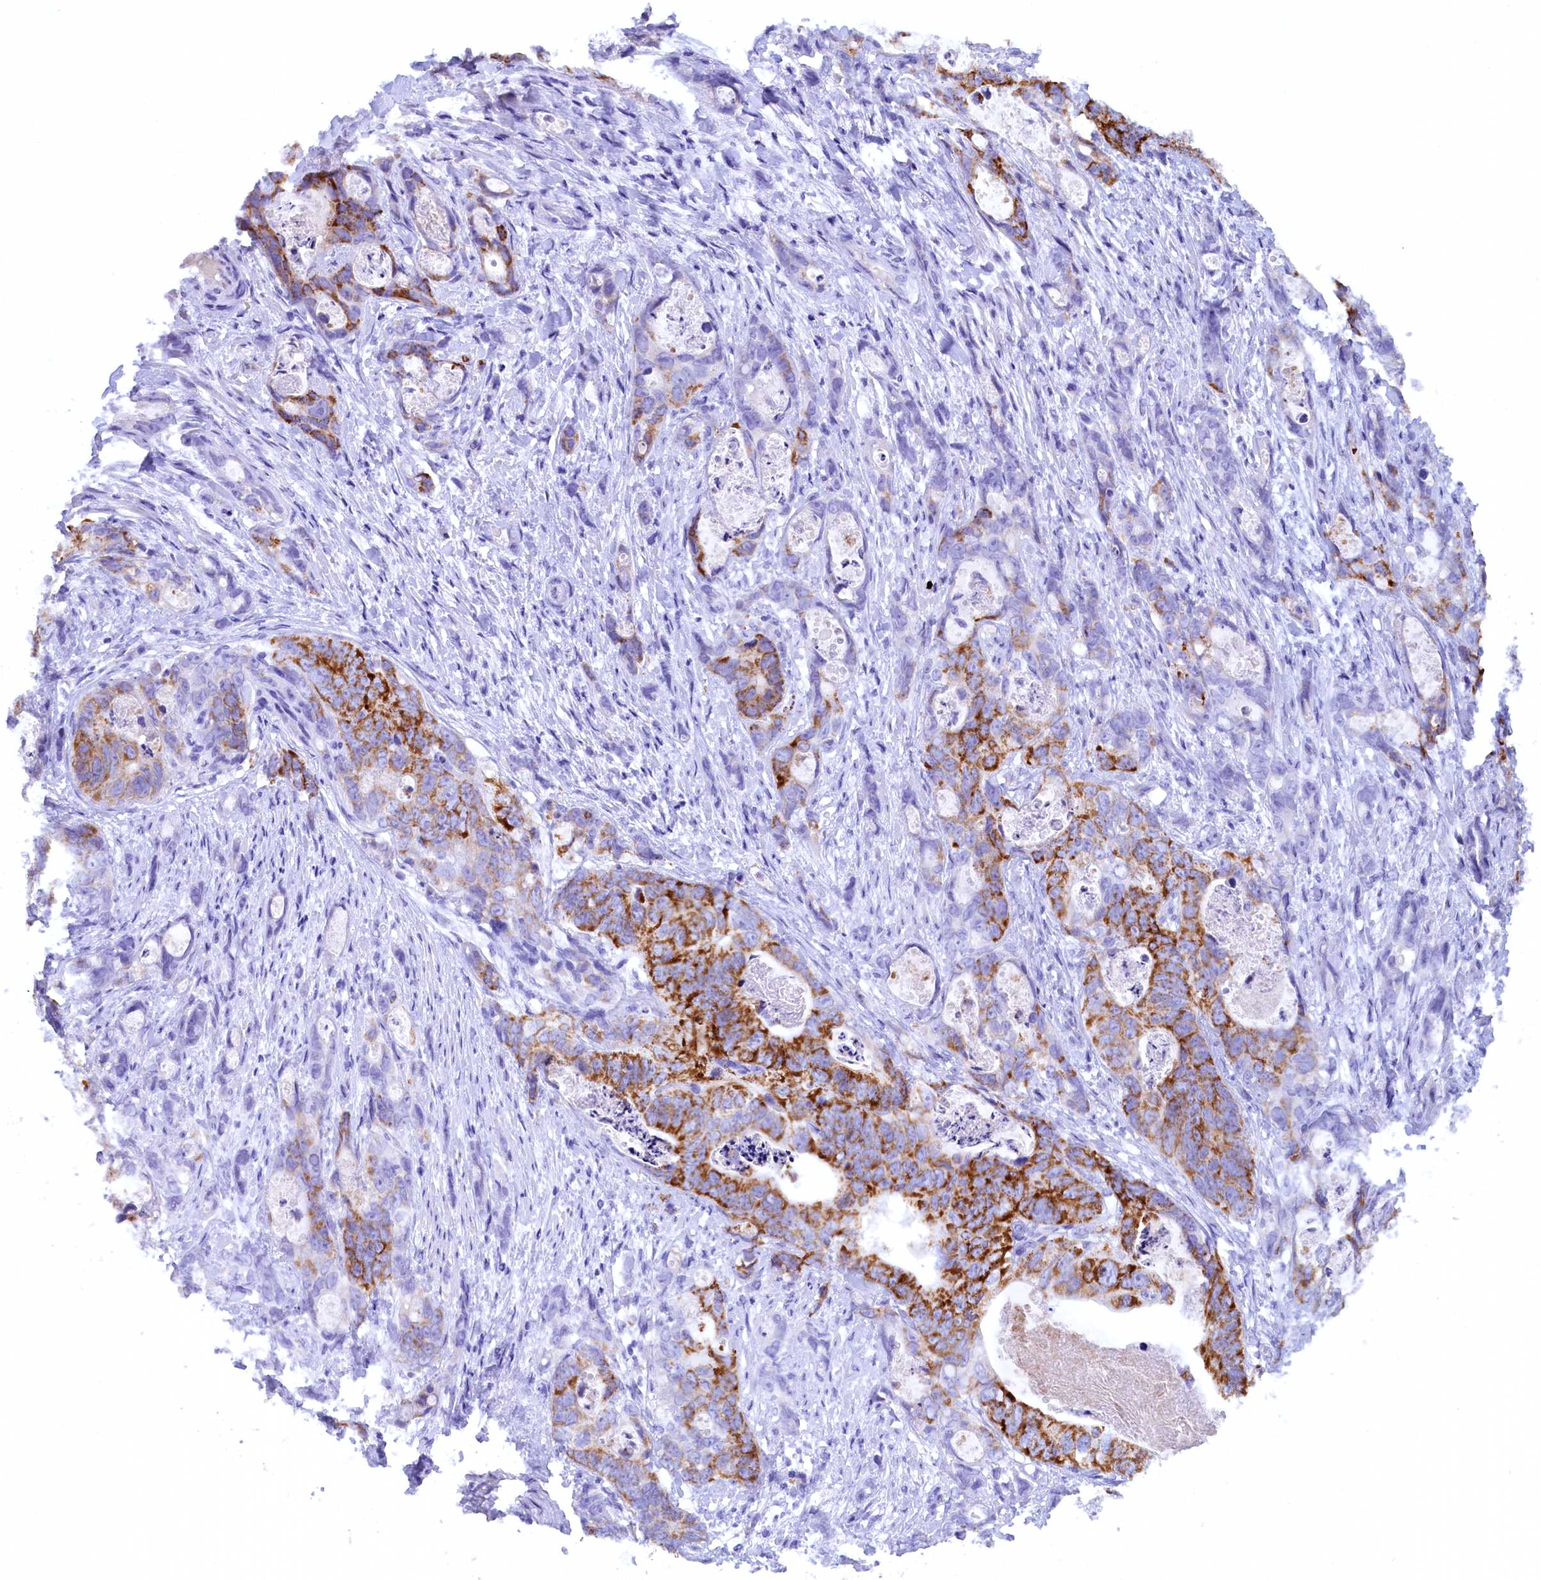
{"staining": {"intensity": "strong", "quantity": "25%-75%", "location": "cytoplasmic/membranous"}, "tissue": "stomach cancer", "cell_type": "Tumor cells", "image_type": "cancer", "snomed": [{"axis": "morphology", "description": "Normal tissue, NOS"}, {"axis": "morphology", "description": "Adenocarcinoma, NOS"}, {"axis": "topography", "description": "Stomach"}], "caption": "A brown stain shows strong cytoplasmic/membranous staining of a protein in human adenocarcinoma (stomach) tumor cells. (DAB IHC, brown staining for protein, blue staining for nuclei).", "gene": "ZSWIM4", "patient": {"sex": "female", "age": 89}}